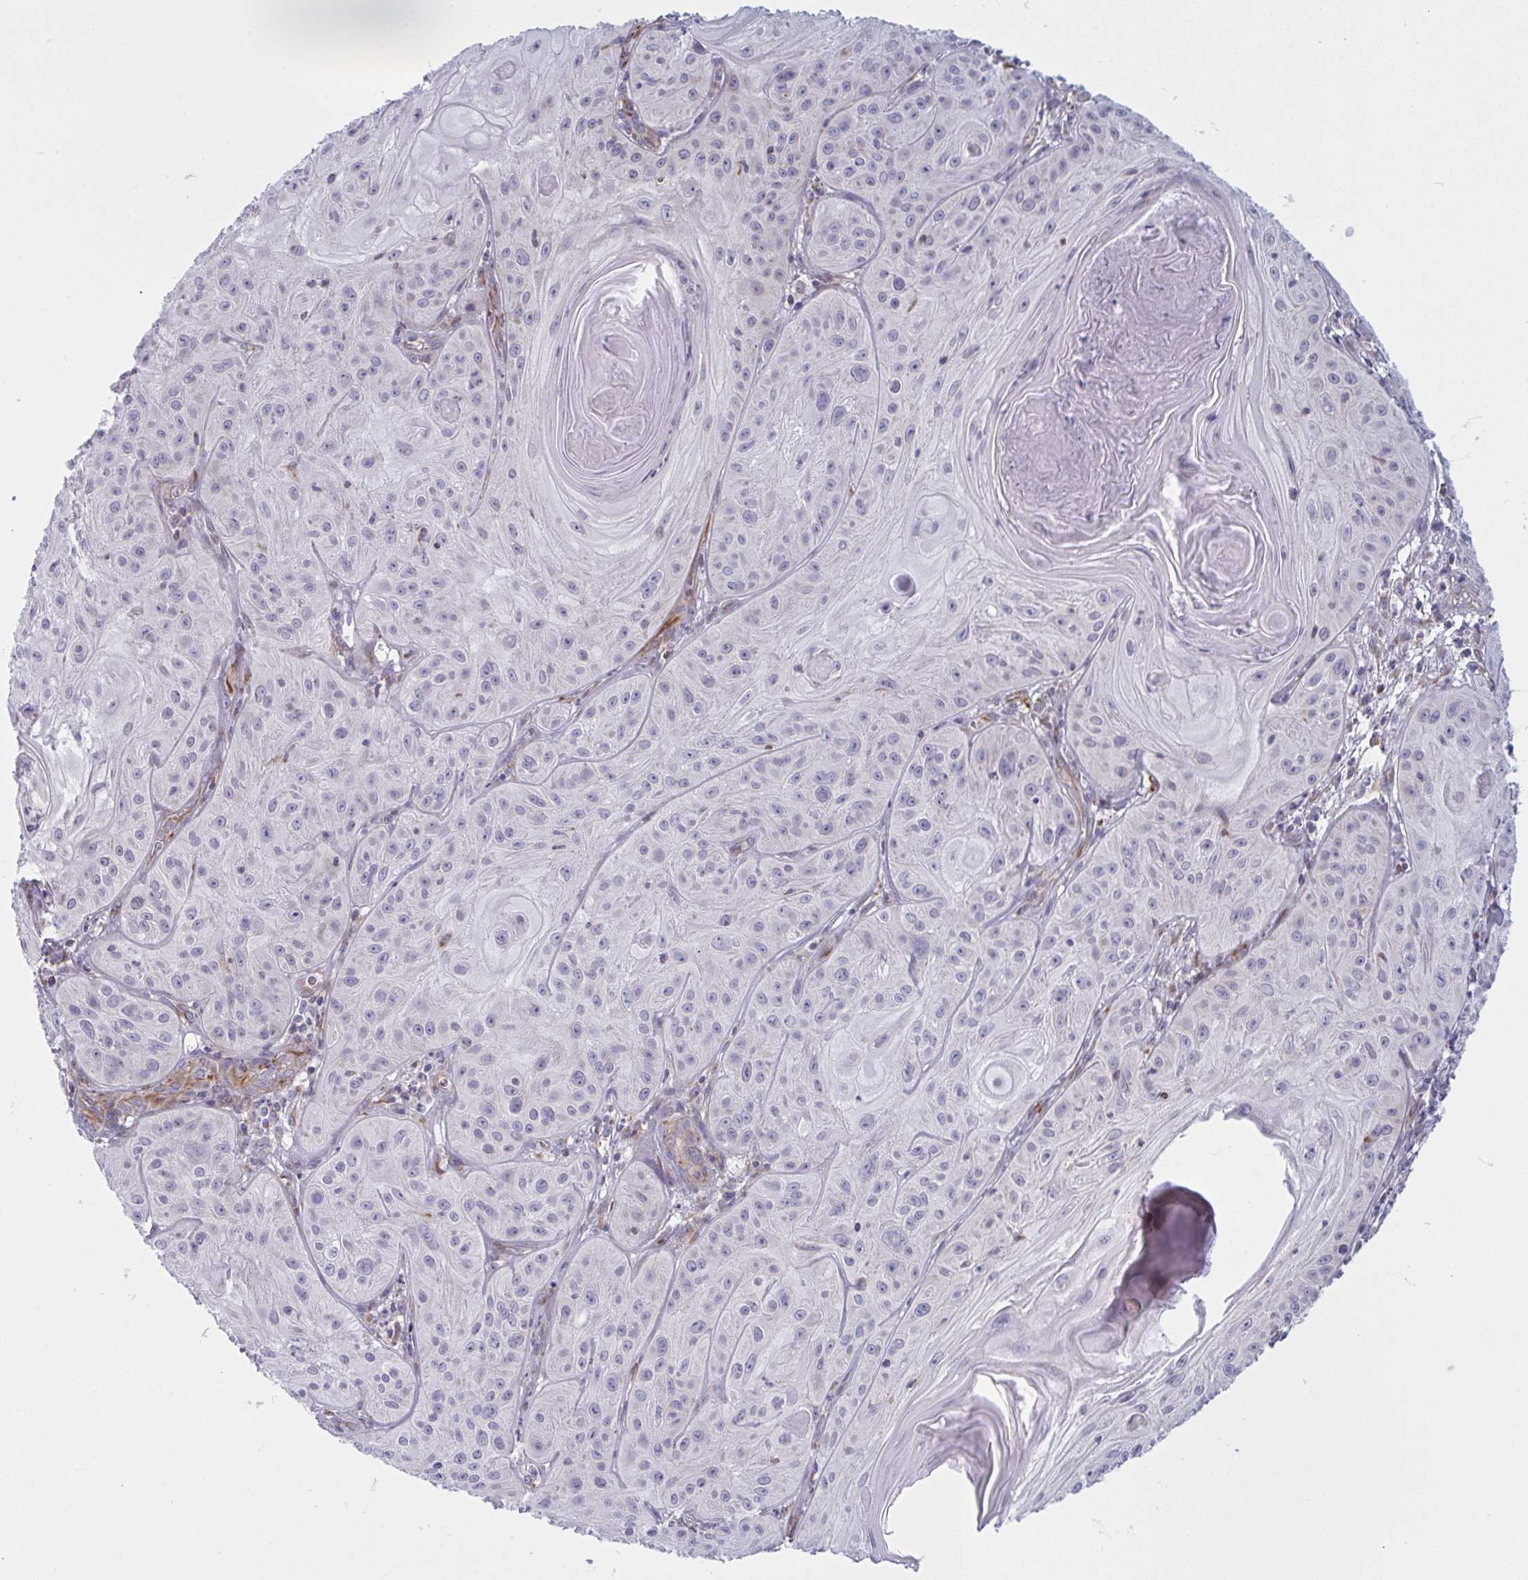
{"staining": {"intensity": "negative", "quantity": "none", "location": "none"}, "tissue": "skin cancer", "cell_type": "Tumor cells", "image_type": "cancer", "snomed": [{"axis": "morphology", "description": "Squamous cell carcinoma, NOS"}, {"axis": "topography", "description": "Skin"}], "caption": "Immunohistochemistry (IHC) micrograph of neoplastic tissue: skin cancer stained with DAB demonstrates no significant protein expression in tumor cells.", "gene": "DCBLD1", "patient": {"sex": "male", "age": 85}}